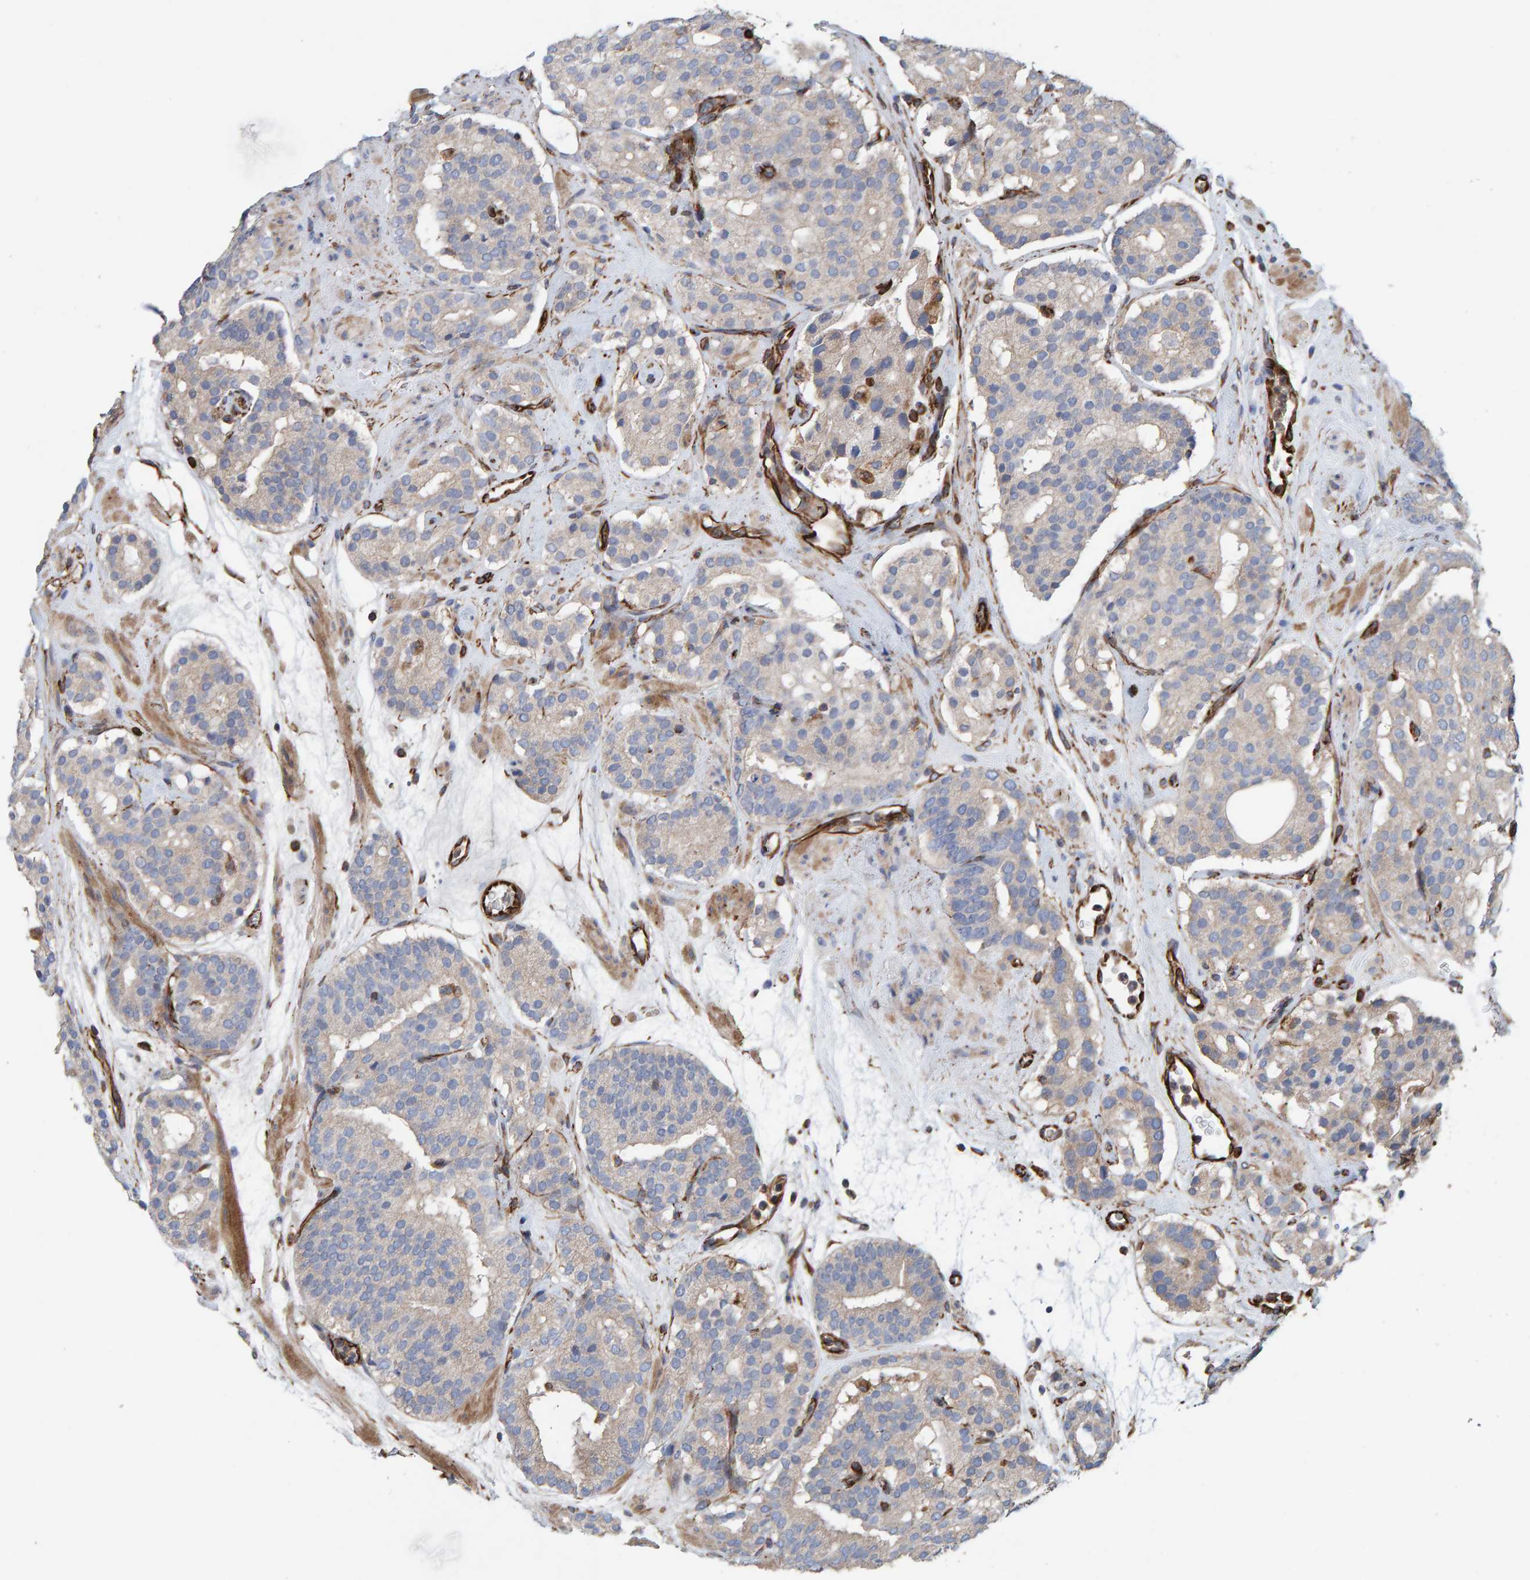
{"staining": {"intensity": "weak", "quantity": "25%-75%", "location": "cytoplasmic/membranous"}, "tissue": "prostate cancer", "cell_type": "Tumor cells", "image_type": "cancer", "snomed": [{"axis": "morphology", "description": "Adenocarcinoma, Low grade"}, {"axis": "topography", "description": "Prostate"}], "caption": "Immunohistochemistry image of neoplastic tissue: human prostate cancer stained using immunohistochemistry shows low levels of weak protein expression localized specifically in the cytoplasmic/membranous of tumor cells, appearing as a cytoplasmic/membranous brown color.", "gene": "ZNF347", "patient": {"sex": "male", "age": 69}}